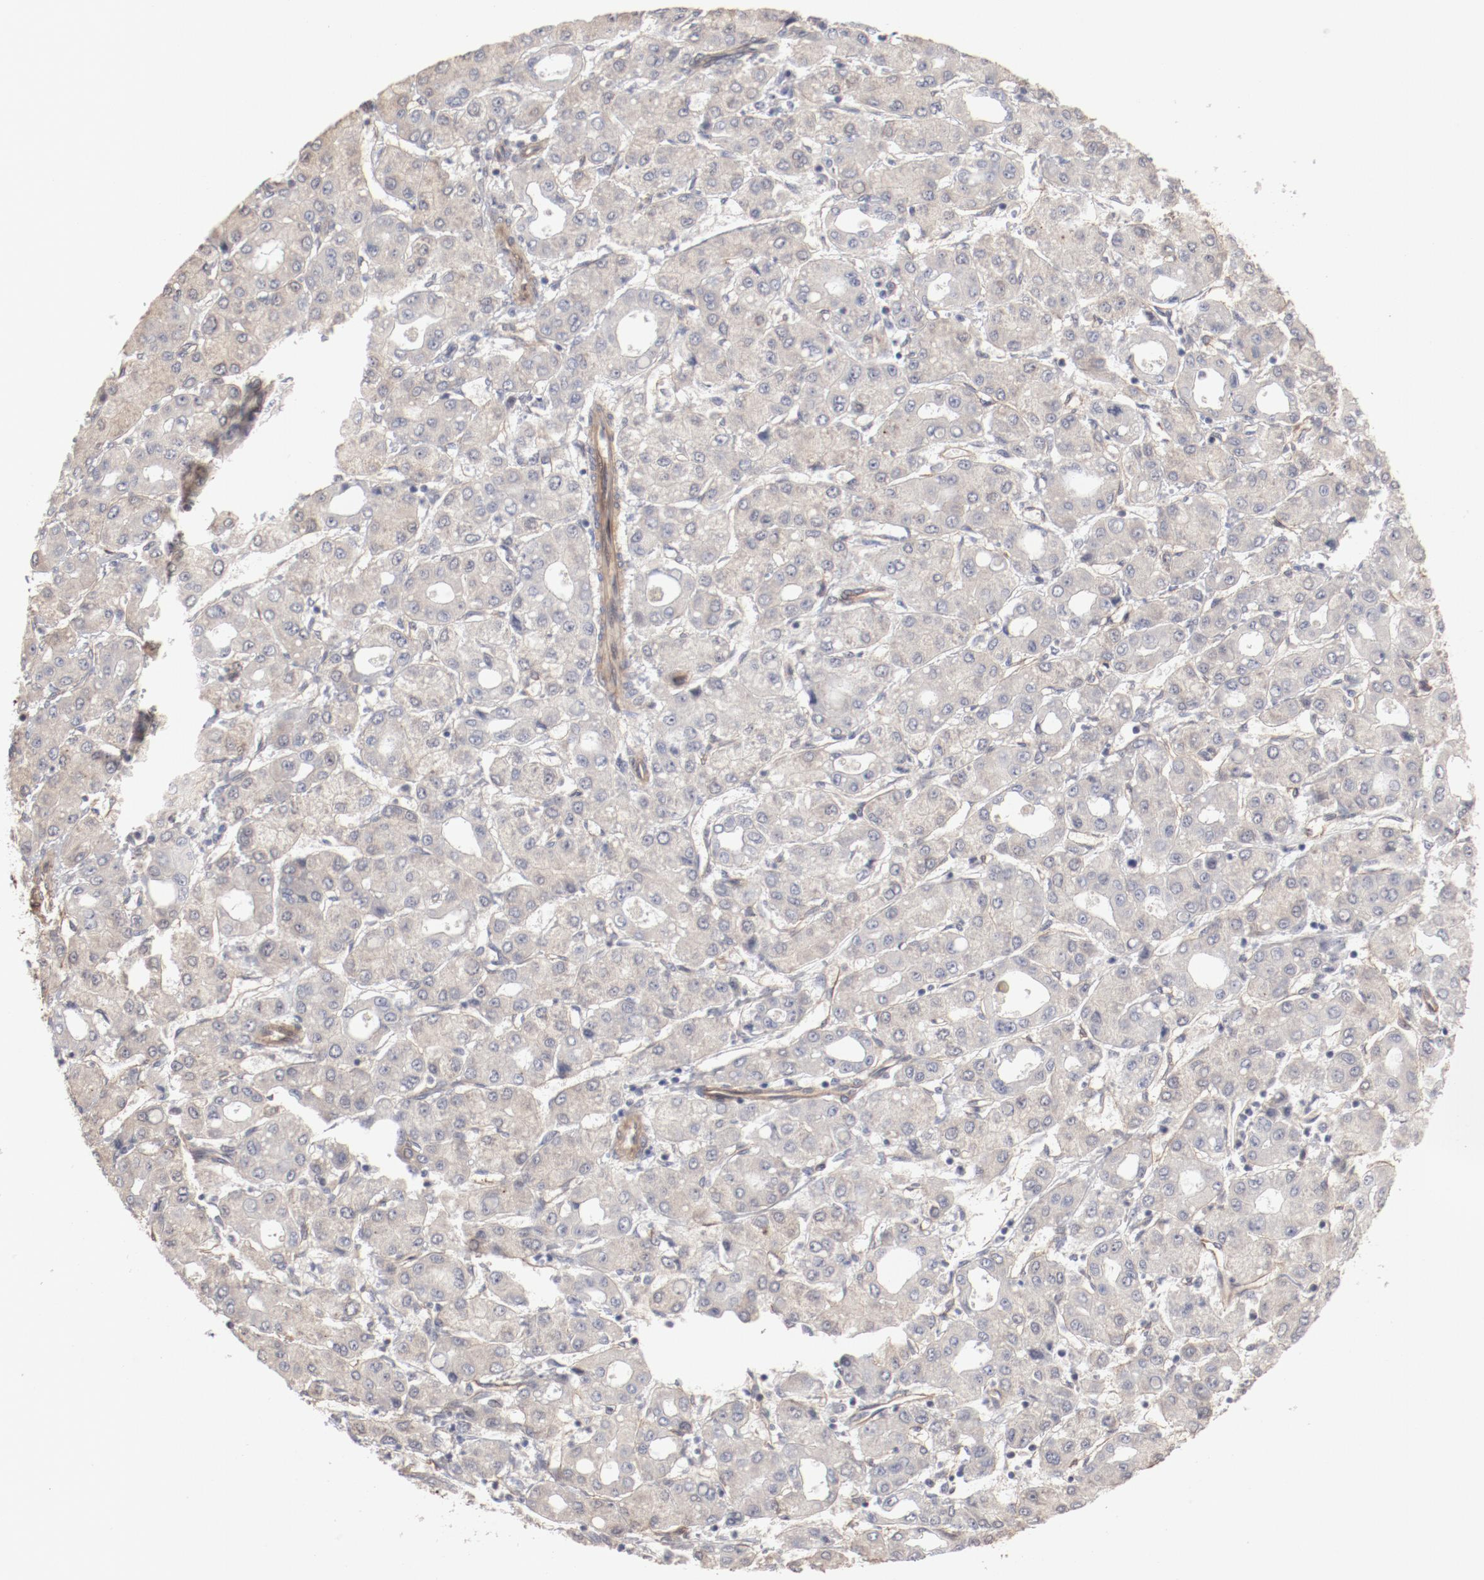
{"staining": {"intensity": "negative", "quantity": "none", "location": "none"}, "tissue": "liver cancer", "cell_type": "Tumor cells", "image_type": "cancer", "snomed": [{"axis": "morphology", "description": "Carcinoma, Hepatocellular, NOS"}, {"axis": "topography", "description": "Liver"}], "caption": "IHC of human liver hepatocellular carcinoma demonstrates no staining in tumor cells.", "gene": "MAGED4", "patient": {"sex": "male", "age": 69}}